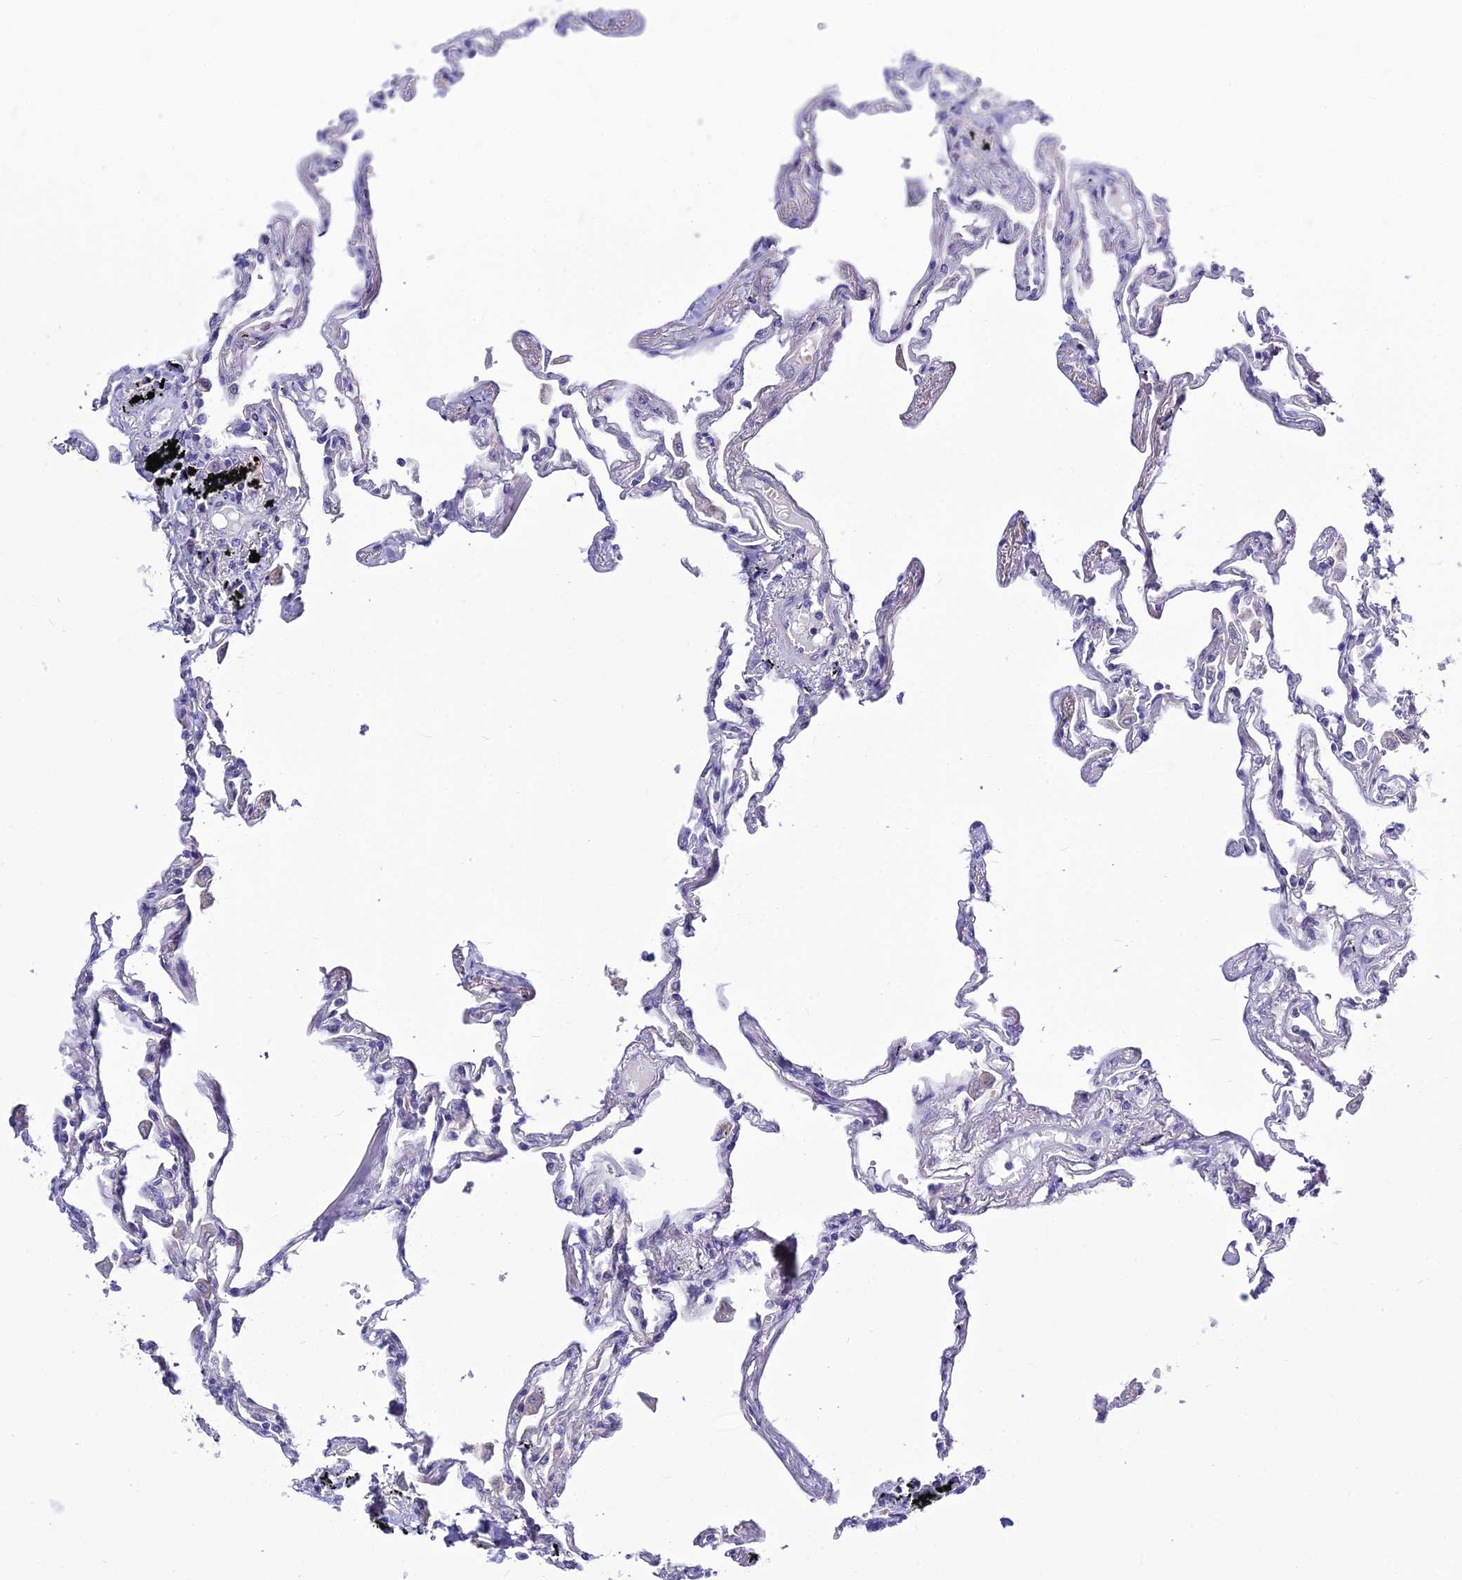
{"staining": {"intensity": "negative", "quantity": "none", "location": "none"}, "tissue": "lung", "cell_type": "Alveolar cells", "image_type": "normal", "snomed": [{"axis": "morphology", "description": "Normal tissue, NOS"}, {"axis": "topography", "description": "Lung"}], "caption": "Human lung stained for a protein using IHC exhibits no positivity in alveolar cells.", "gene": "BHMT2", "patient": {"sex": "female", "age": 67}}